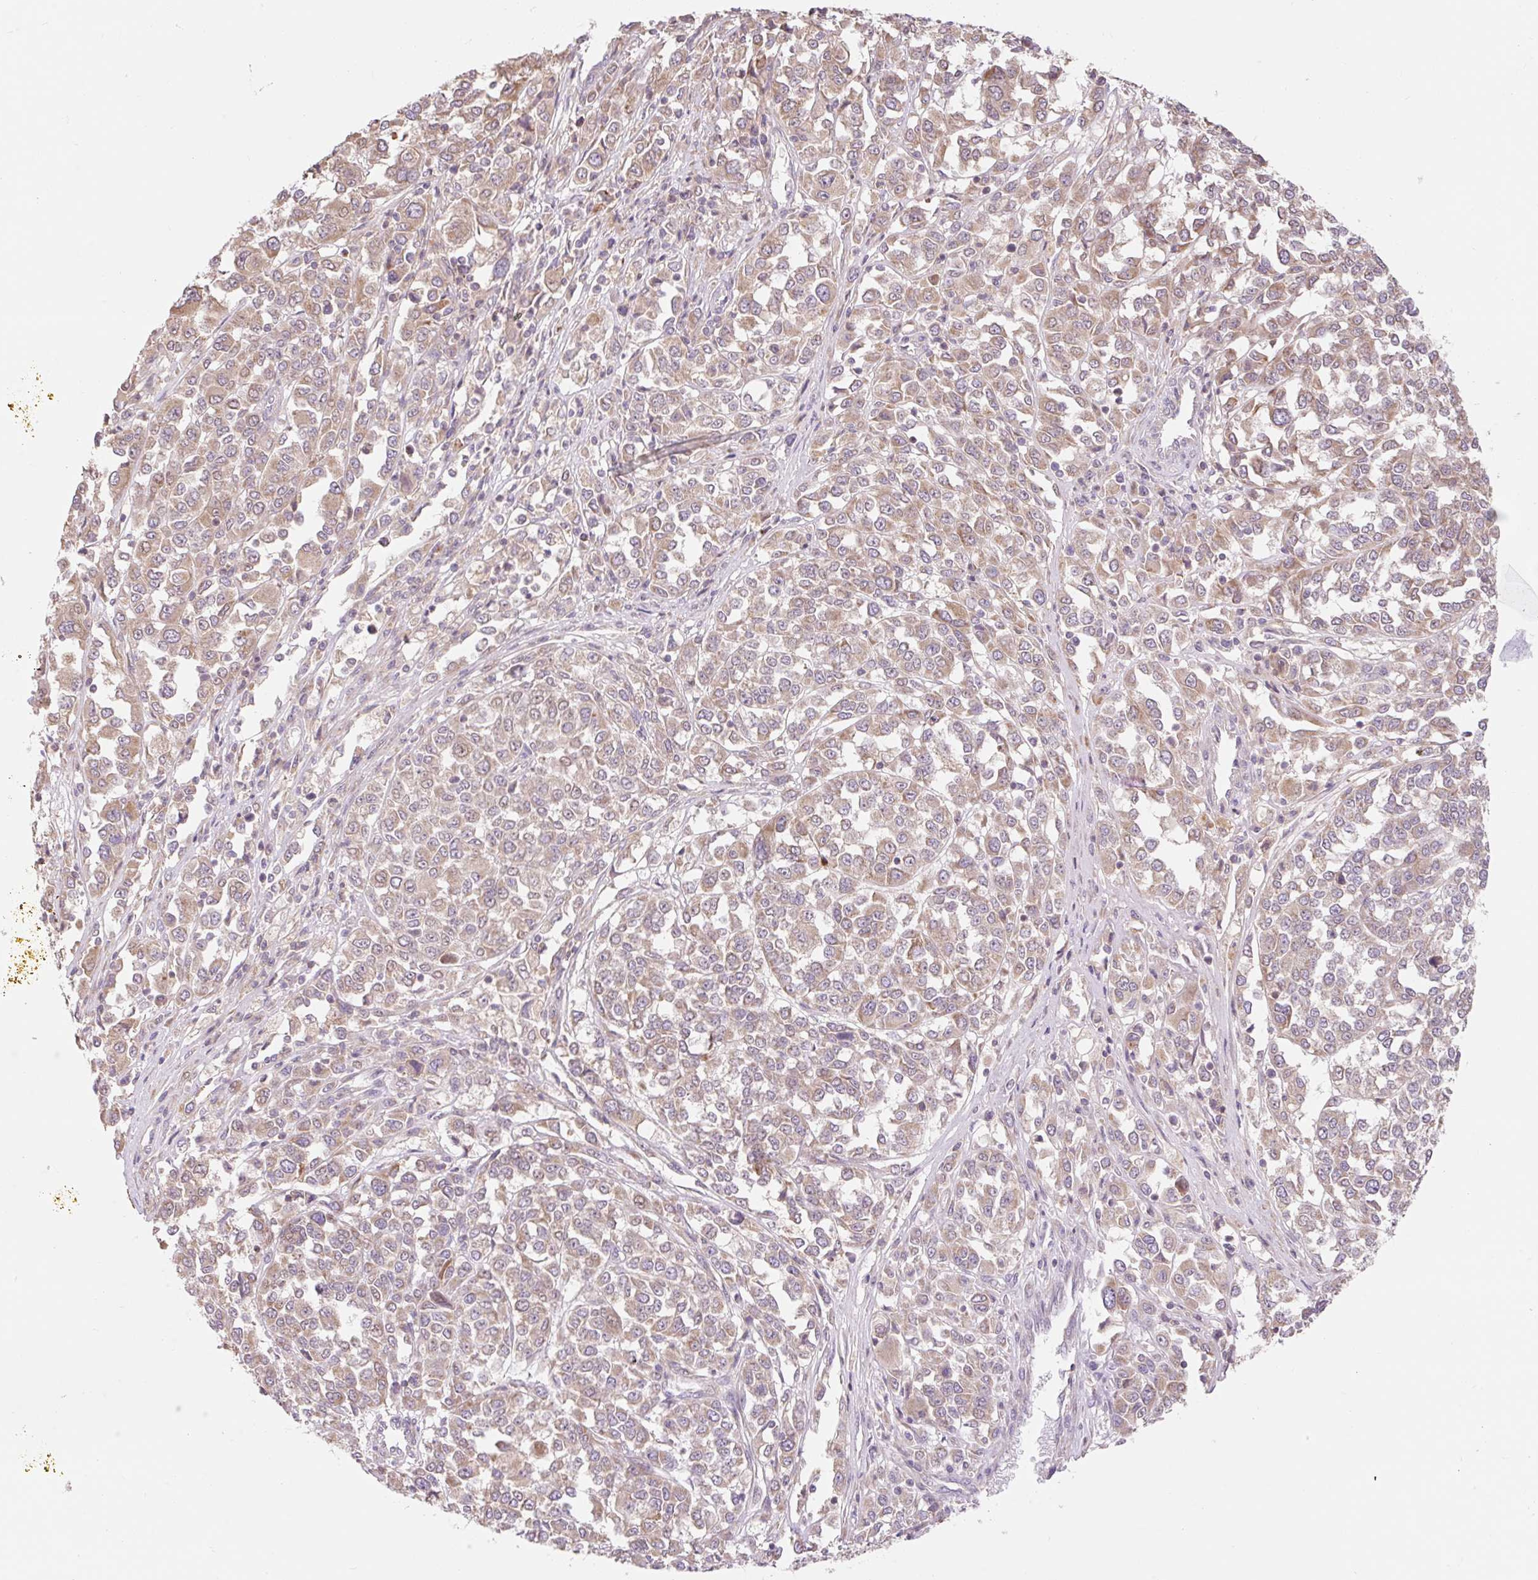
{"staining": {"intensity": "weak", "quantity": ">75%", "location": "cytoplasmic/membranous"}, "tissue": "melanoma", "cell_type": "Tumor cells", "image_type": "cancer", "snomed": [{"axis": "morphology", "description": "Malignant melanoma, Metastatic site"}, {"axis": "topography", "description": "Lymph node"}], "caption": "There is low levels of weak cytoplasmic/membranous staining in tumor cells of melanoma, as demonstrated by immunohistochemical staining (brown color).", "gene": "EMC10", "patient": {"sex": "male", "age": 44}}